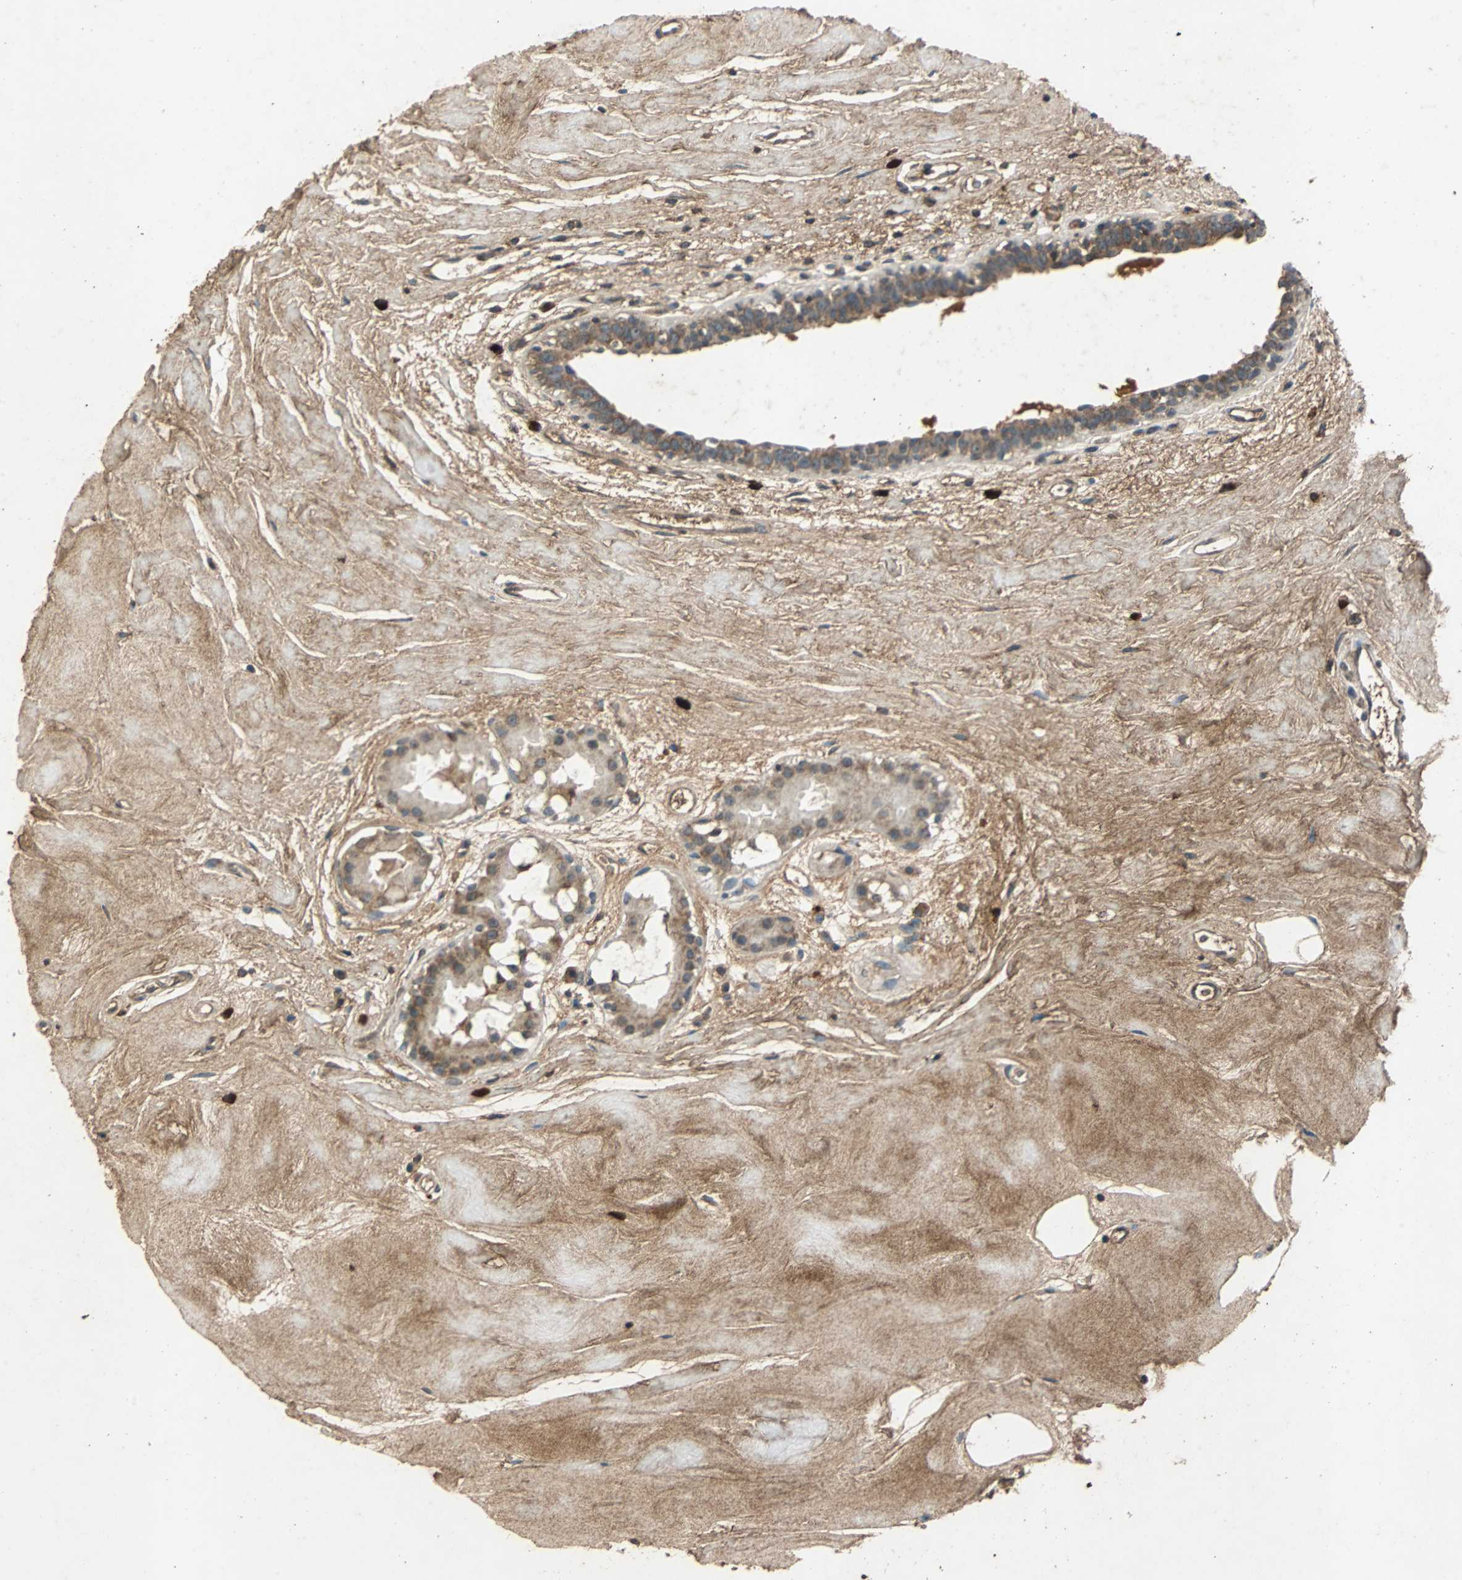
{"staining": {"intensity": "strong", "quantity": ">75%", "location": "cytoplasmic/membranous"}, "tissue": "breast cancer", "cell_type": "Tumor cells", "image_type": "cancer", "snomed": [{"axis": "morphology", "description": "Duct carcinoma"}, {"axis": "topography", "description": "Breast"}], "caption": "IHC of infiltrating ductal carcinoma (breast) demonstrates high levels of strong cytoplasmic/membranous positivity in approximately >75% of tumor cells. (Stains: DAB in brown, nuclei in blue, Microscopy: brightfield microscopy at high magnification).", "gene": "NAA10", "patient": {"sex": "female", "age": 40}}